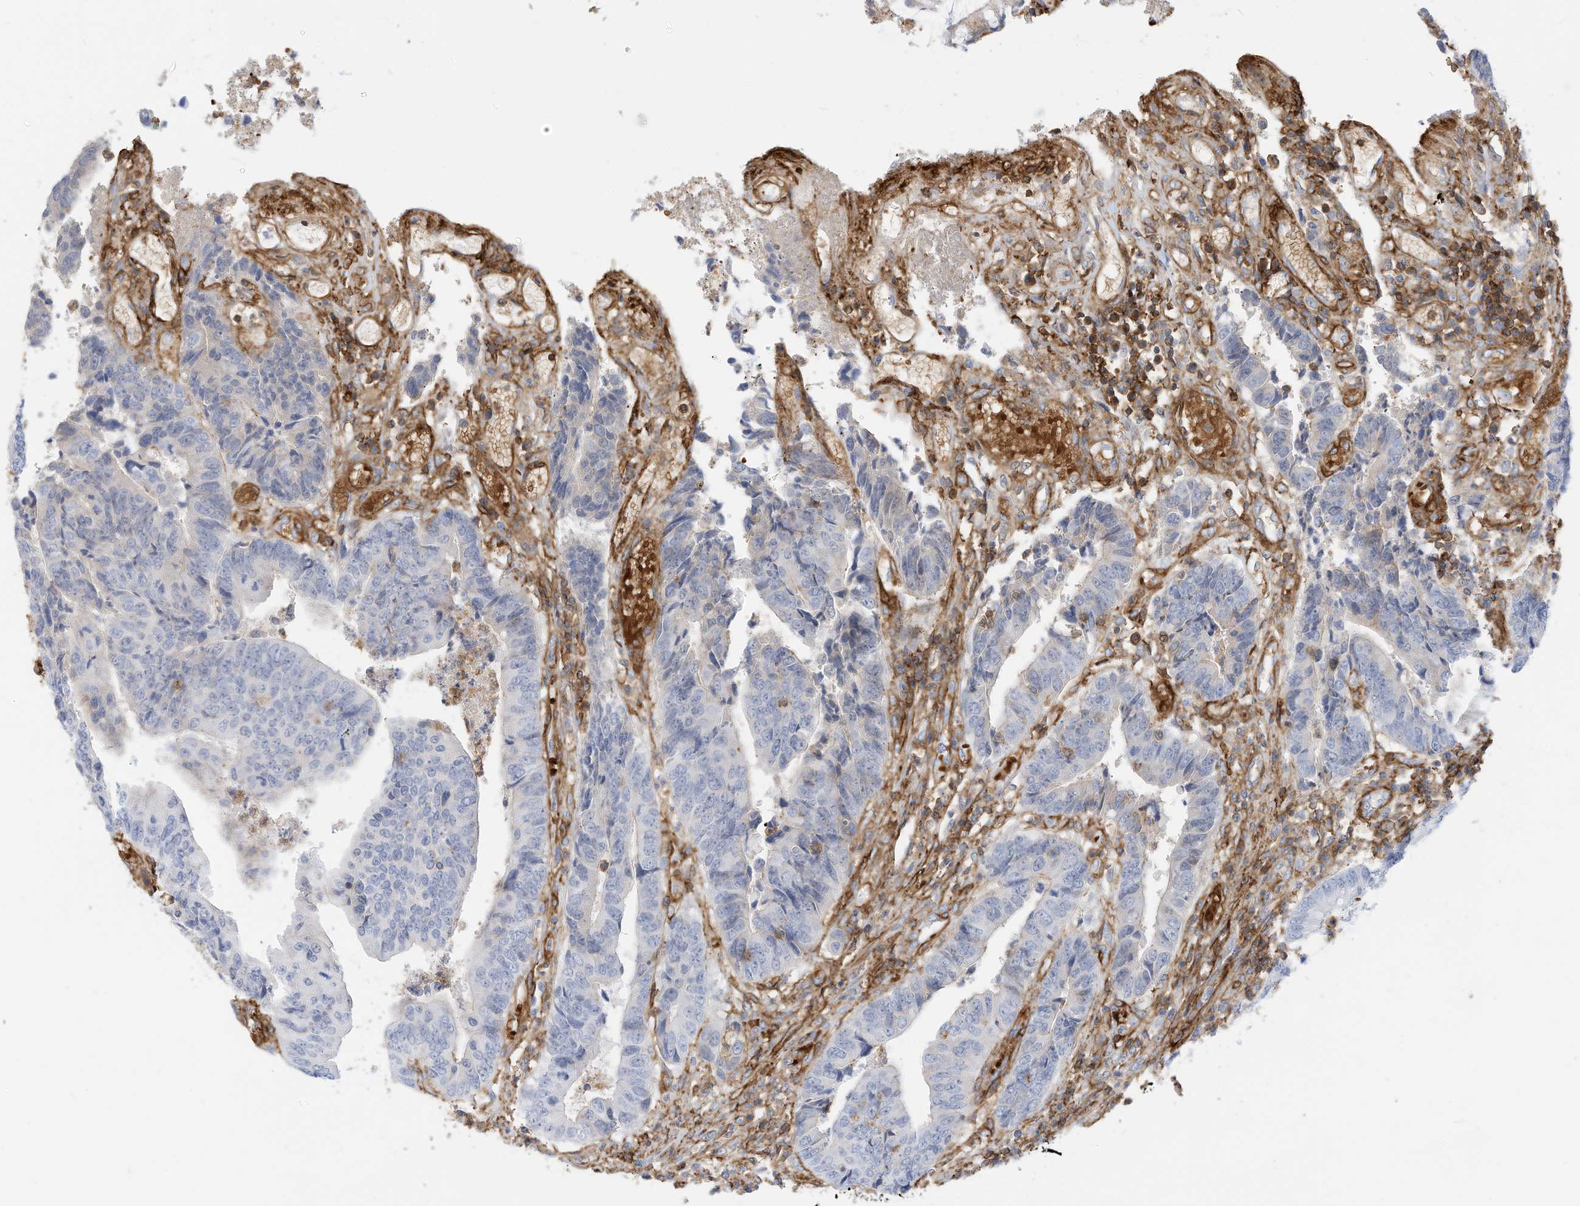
{"staining": {"intensity": "negative", "quantity": "none", "location": "none"}, "tissue": "colorectal cancer", "cell_type": "Tumor cells", "image_type": "cancer", "snomed": [{"axis": "morphology", "description": "Adenocarcinoma, NOS"}, {"axis": "topography", "description": "Rectum"}], "caption": "A micrograph of colorectal adenocarcinoma stained for a protein reveals no brown staining in tumor cells.", "gene": "TXNDC9", "patient": {"sex": "male", "age": 84}}